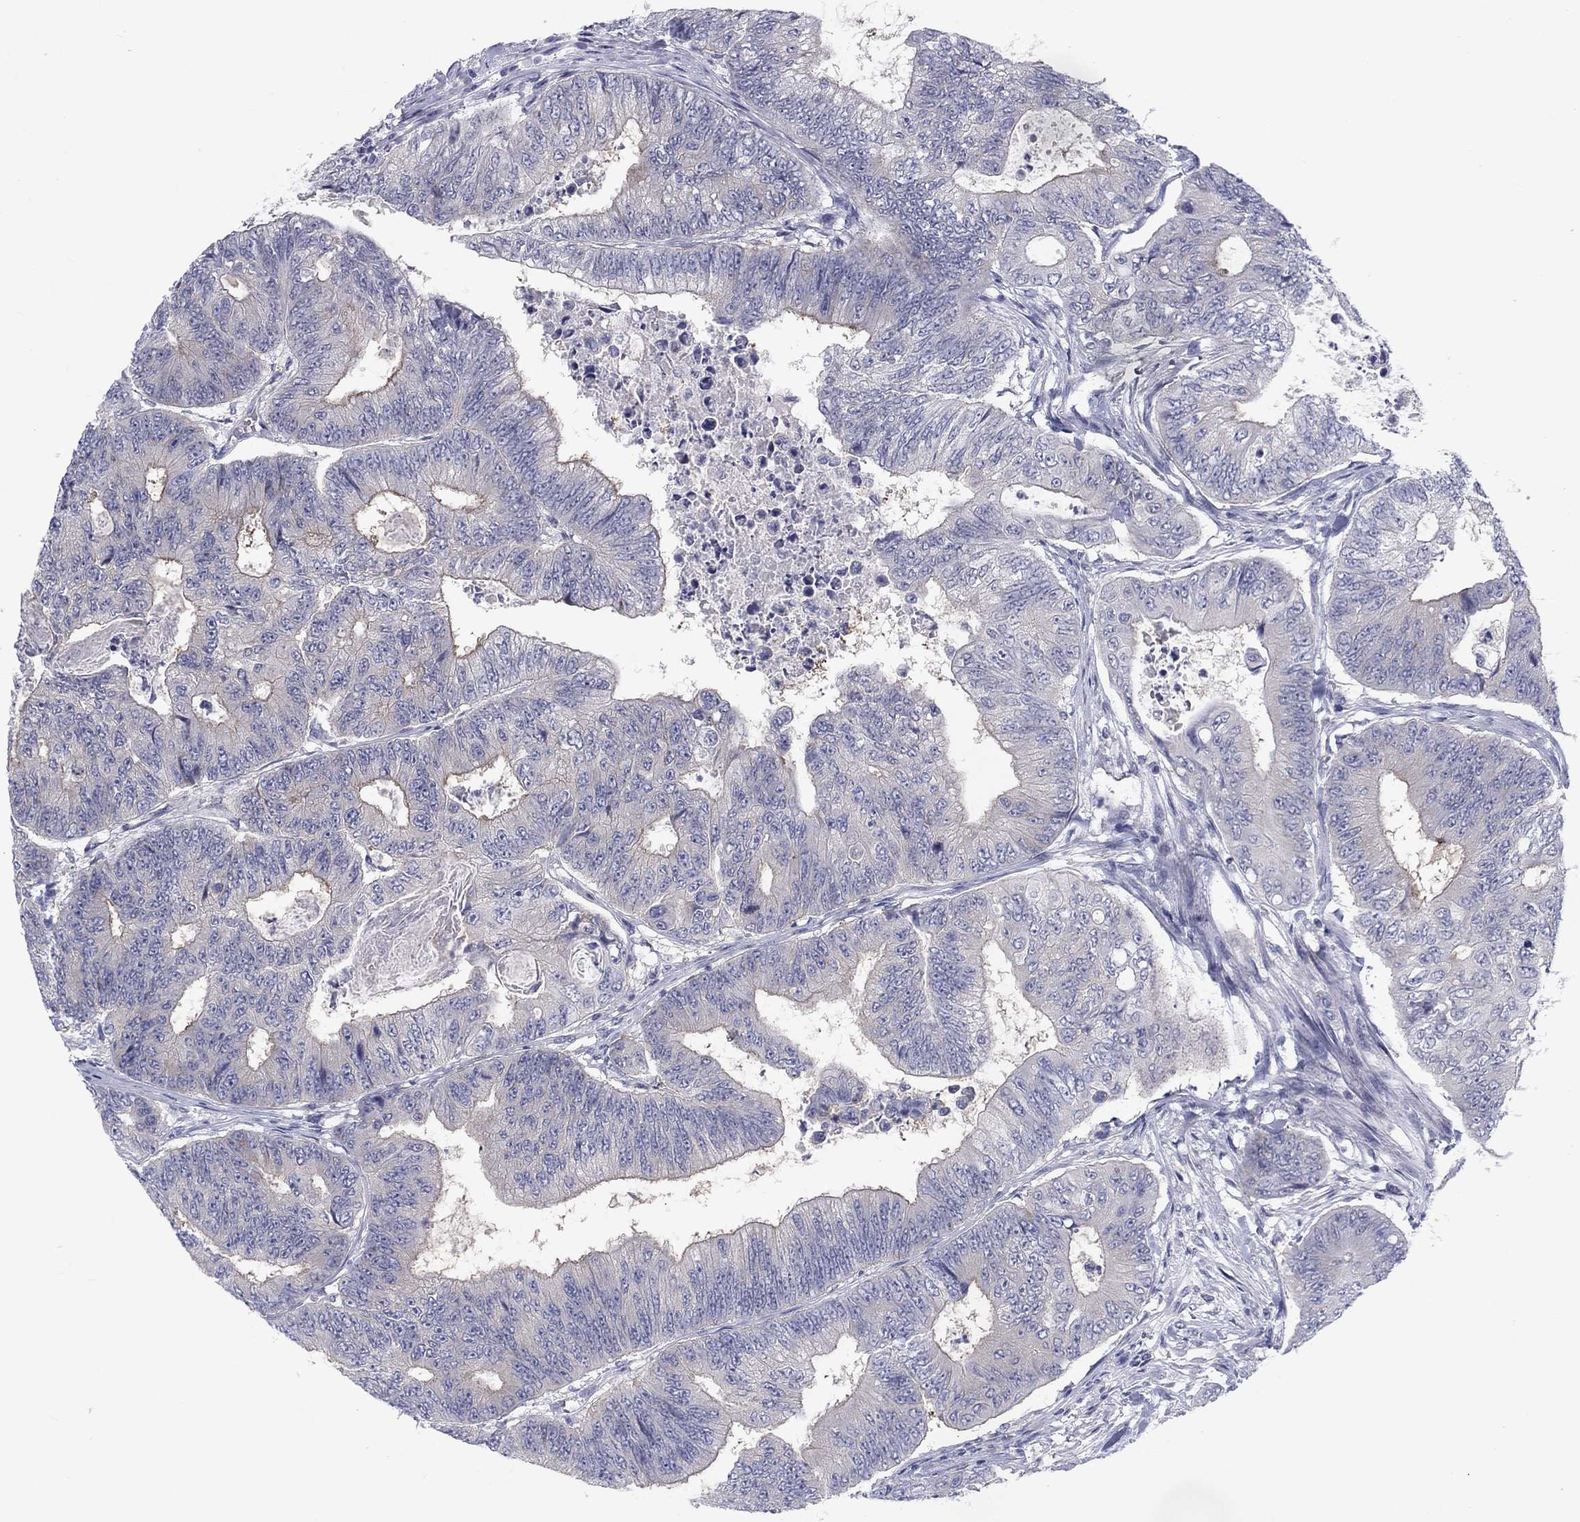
{"staining": {"intensity": "negative", "quantity": "none", "location": "none"}, "tissue": "colorectal cancer", "cell_type": "Tumor cells", "image_type": "cancer", "snomed": [{"axis": "morphology", "description": "Adenocarcinoma, NOS"}, {"axis": "topography", "description": "Colon"}], "caption": "This is an immunohistochemistry image of adenocarcinoma (colorectal). There is no positivity in tumor cells.", "gene": "CACNA1A", "patient": {"sex": "female", "age": 48}}